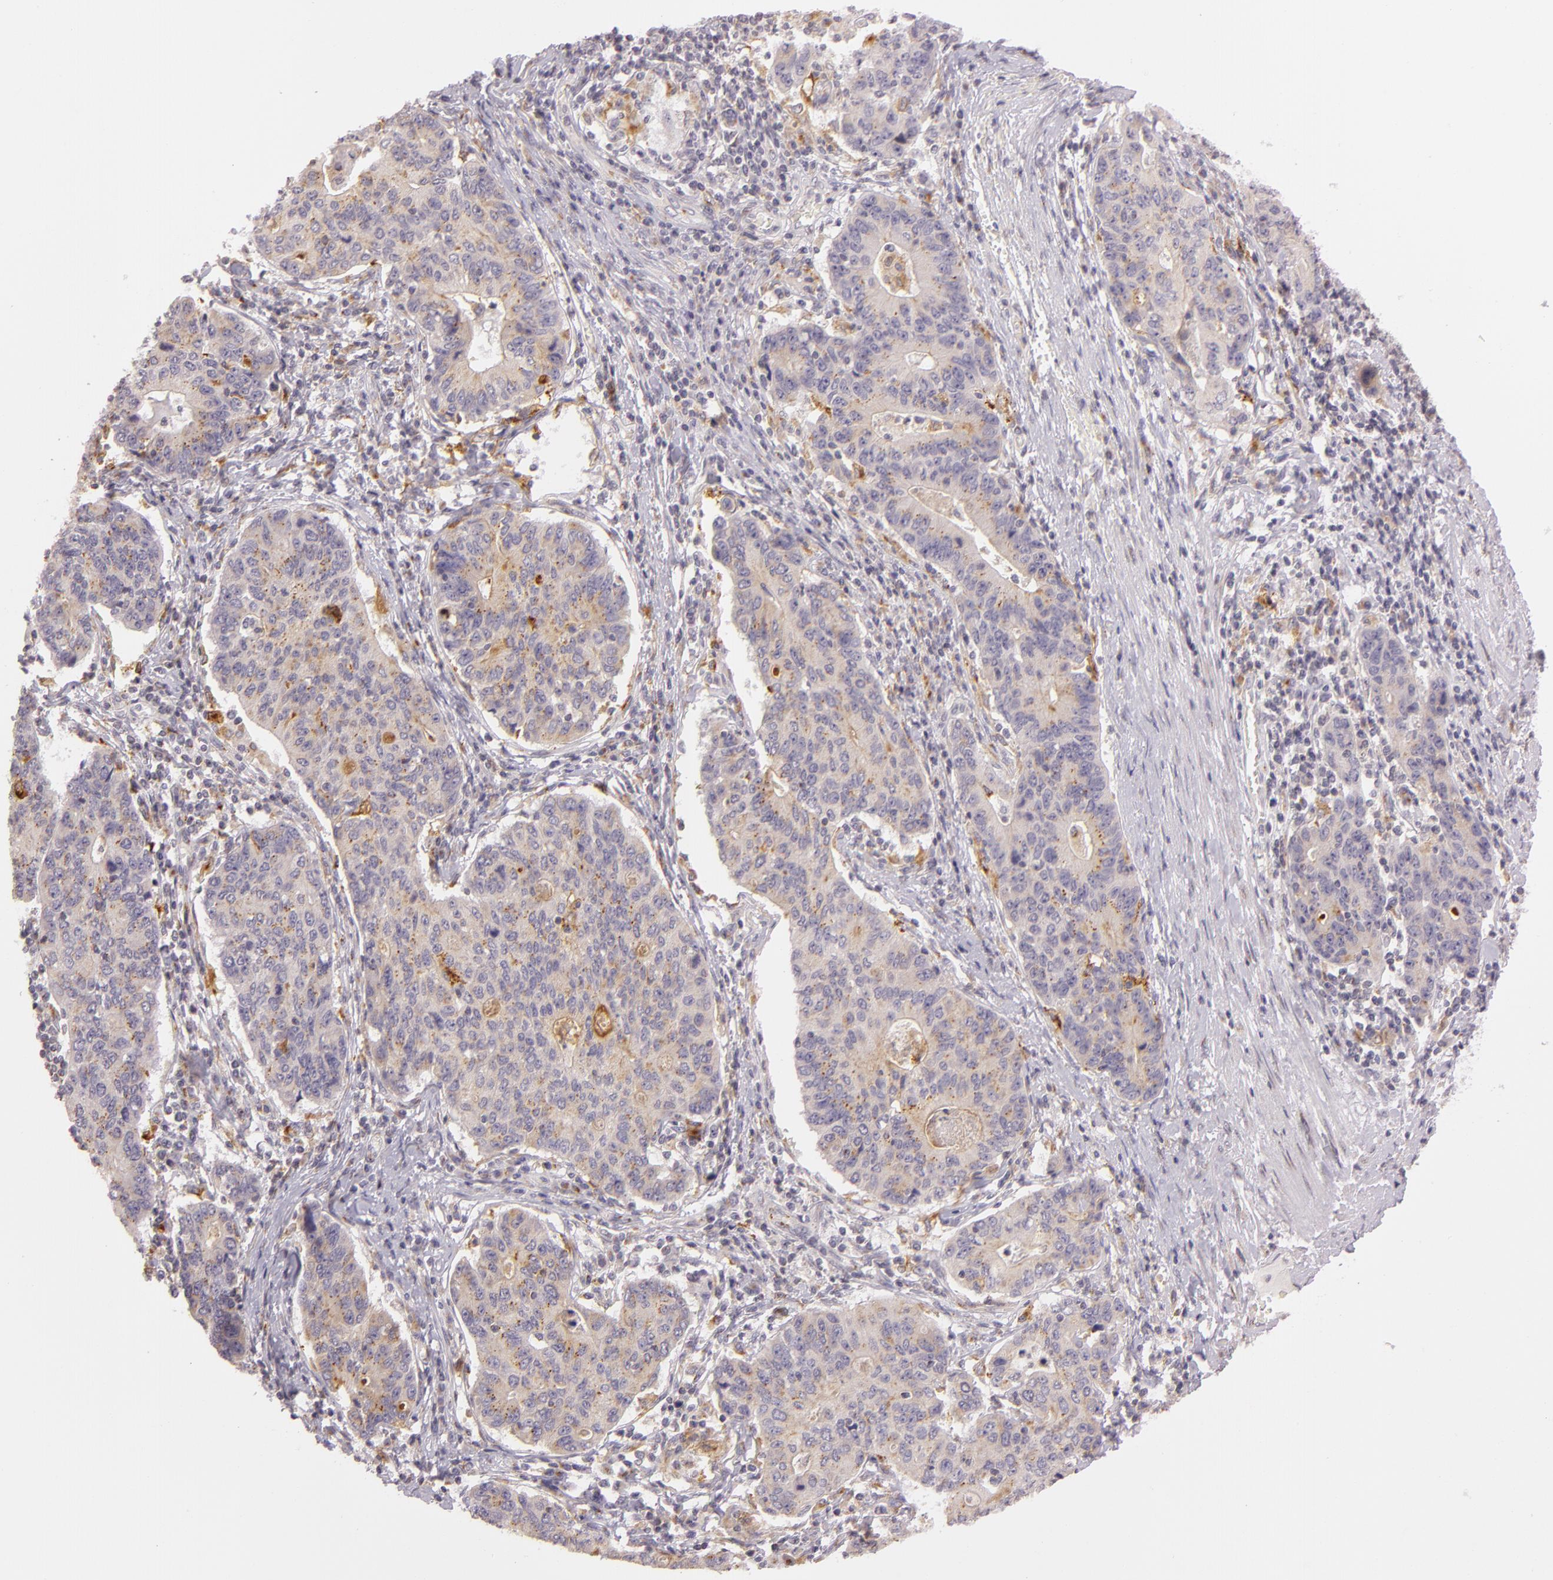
{"staining": {"intensity": "weak", "quantity": ">75%", "location": "cytoplasmic/membranous"}, "tissue": "stomach cancer", "cell_type": "Tumor cells", "image_type": "cancer", "snomed": [{"axis": "morphology", "description": "Adenocarcinoma, NOS"}, {"axis": "topography", "description": "Esophagus"}, {"axis": "topography", "description": "Stomach"}], "caption": "Tumor cells reveal low levels of weak cytoplasmic/membranous expression in approximately >75% of cells in stomach cancer (adenocarcinoma).", "gene": "LGMN", "patient": {"sex": "male", "age": 74}}